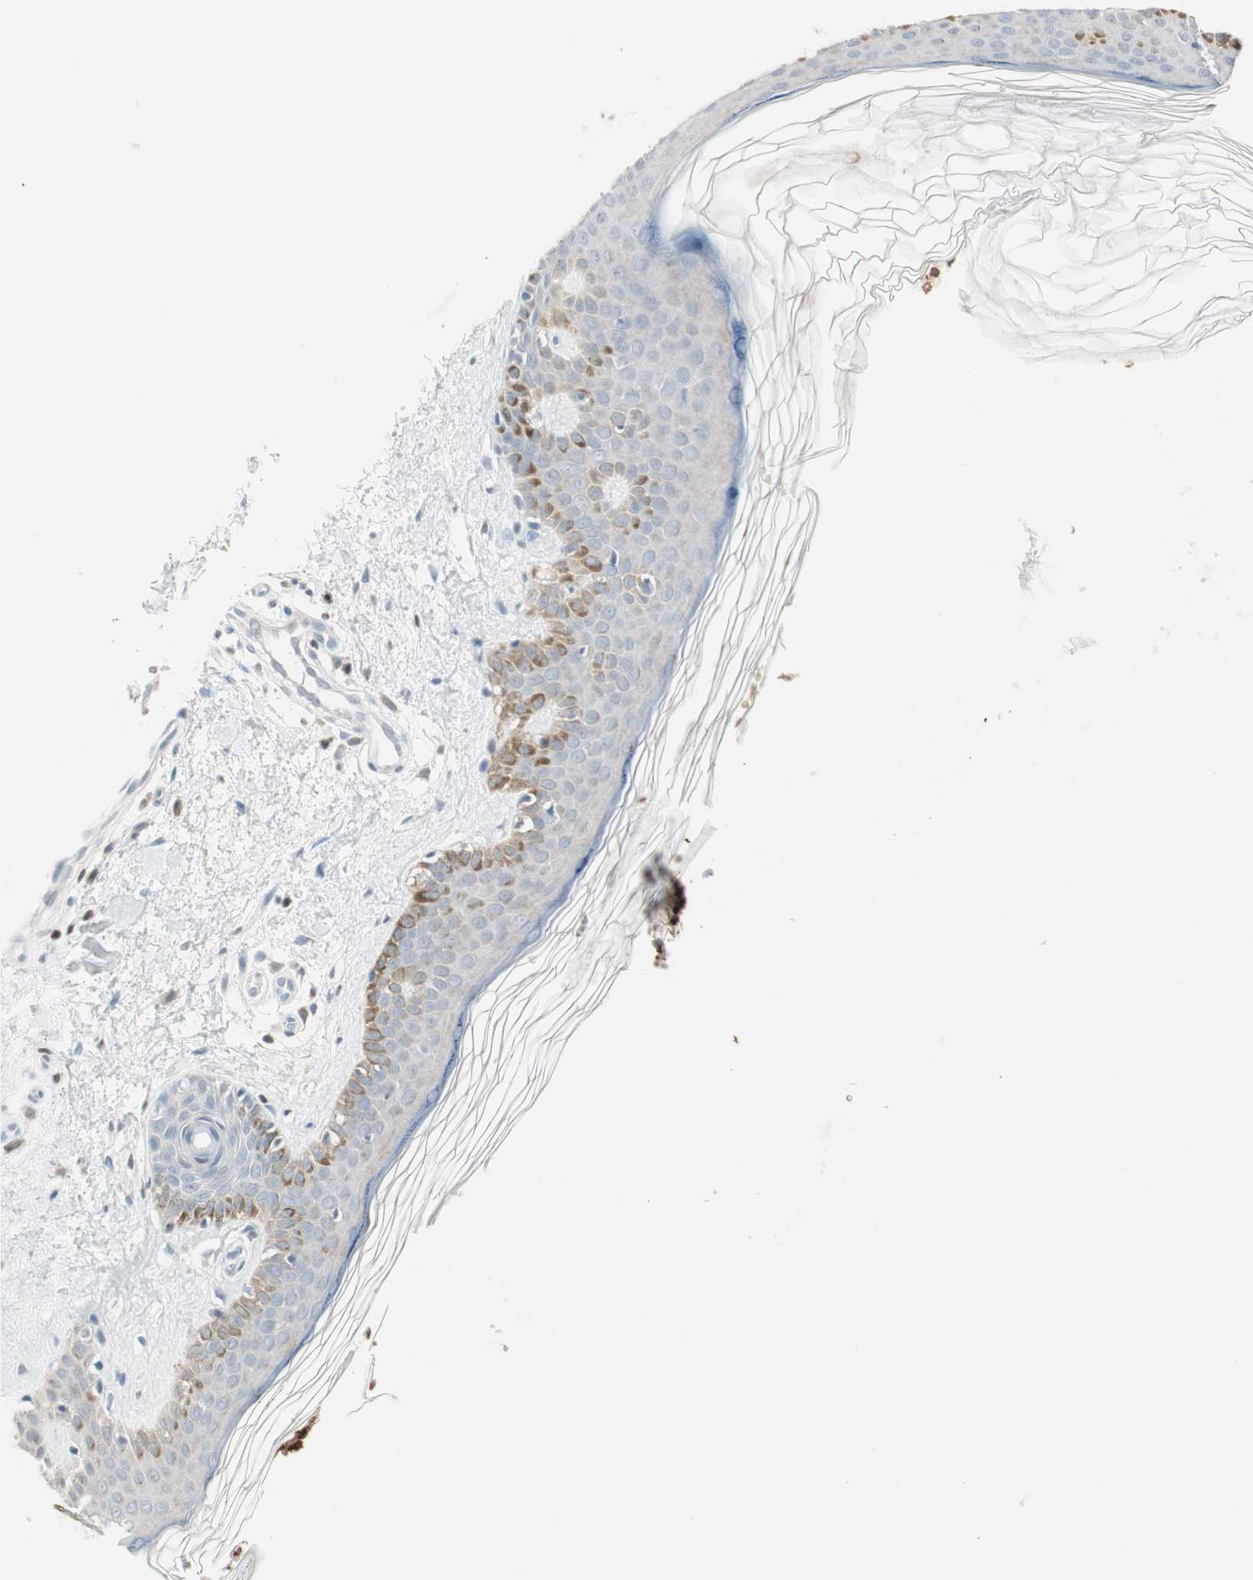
{"staining": {"intensity": "negative", "quantity": "none", "location": "none"}, "tissue": "skin", "cell_type": "Fibroblasts", "image_type": "normal", "snomed": [{"axis": "morphology", "description": "Normal tissue, NOS"}, {"axis": "topography", "description": "Skin"}], "caption": "Fibroblasts show no significant protein positivity in benign skin.", "gene": "MAP4K1", "patient": {"sex": "male", "age": 67}}